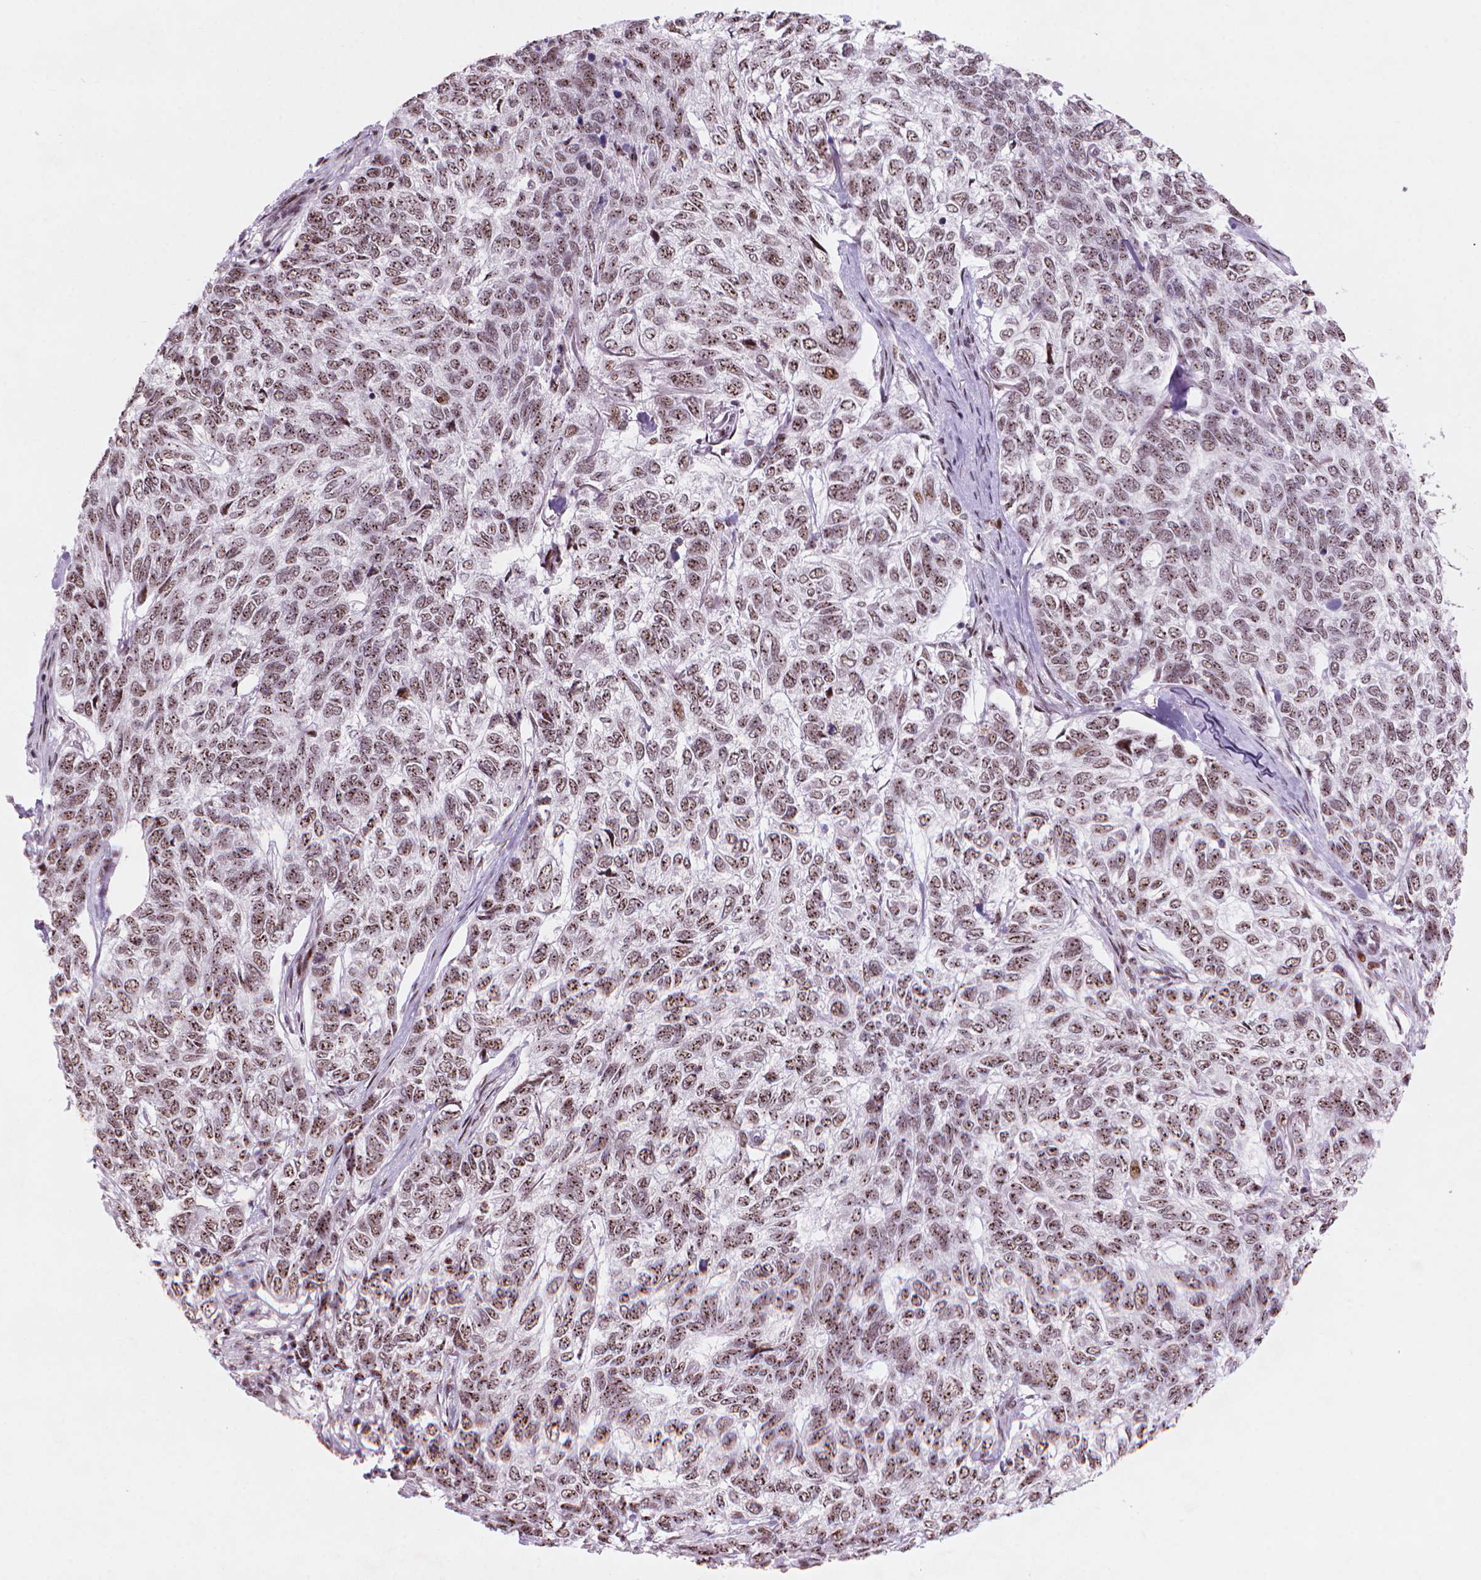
{"staining": {"intensity": "moderate", "quantity": ">75%", "location": "nuclear"}, "tissue": "skin cancer", "cell_type": "Tumor cells", "image_type": "cancer", "snomed": [{"axis": "morphology", "description": "Basal cell carcinoma"}, {"axis": "topography", "description": "Skin"}], "caption": "IHC photomicrograph of neoplastic tissue: human skin basal cell carcinoma stained using IHC reveals medium levels of moderate protein expression localized specifically in the nuclear of tumor cells, appearing as a nuclear brown color.", "gene": "HES7", "patient": {"sex": "female", "age": 65}}